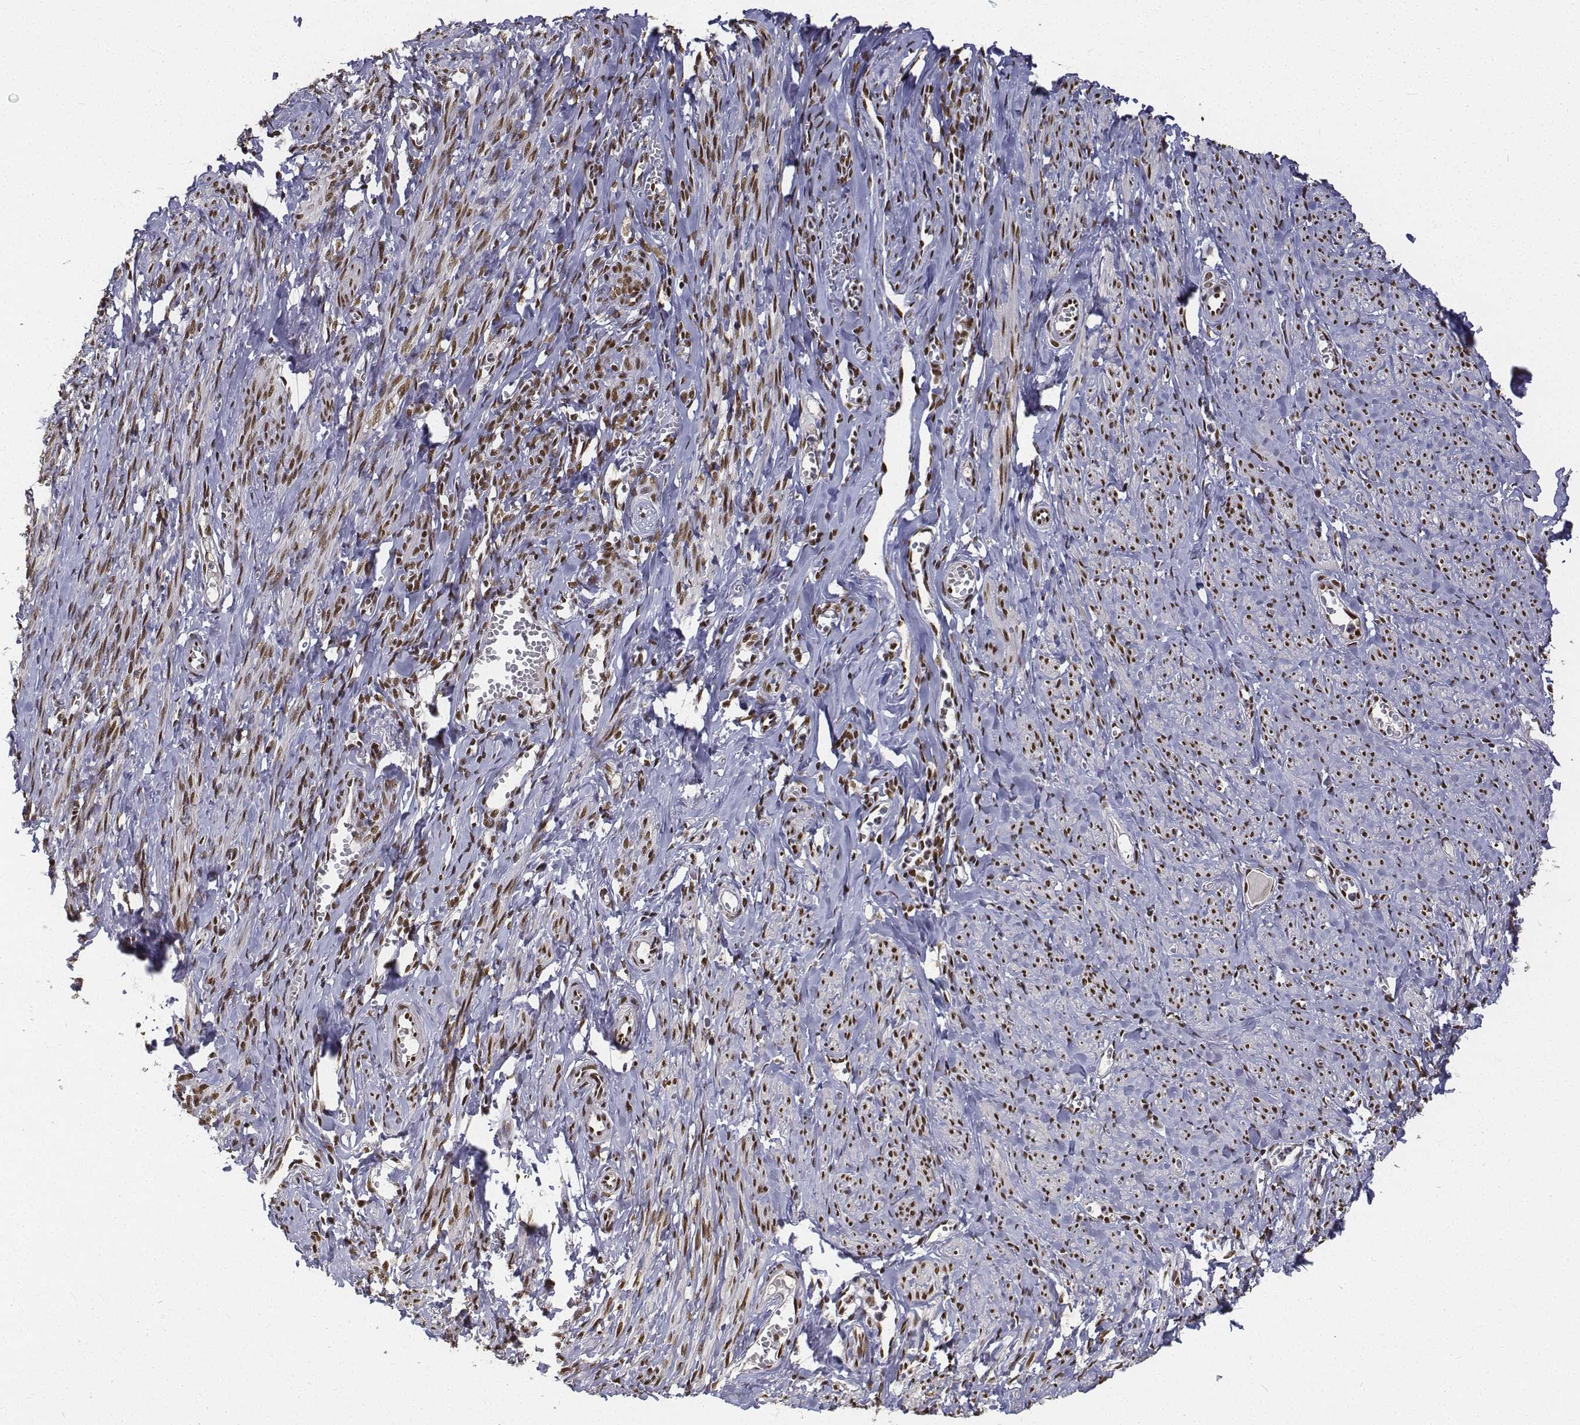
{"staining": {"intensity": "strong", "quantity": ">75%", "location": "nuclear"}, "tissue": "smooth muscle", "cell_type": "Smooth muscle cells", "image_type": "normal", "snomed": [{"axis": "morphology", "description": "Normal tissue, NOS"}, {"axis": "topography", "description": "Smooth muscle"}], "caption": "IHC image of normal smooth muscle: smooth muscle stained using immunohistochemistry (IHC) exhibits high levels of strong protein expression localized specifically in the nuclear of smooth muscle cells, appearing as a nuclear brown color.", "gene": "ATRX", "patient": {"sex": "female", "age": 65}}